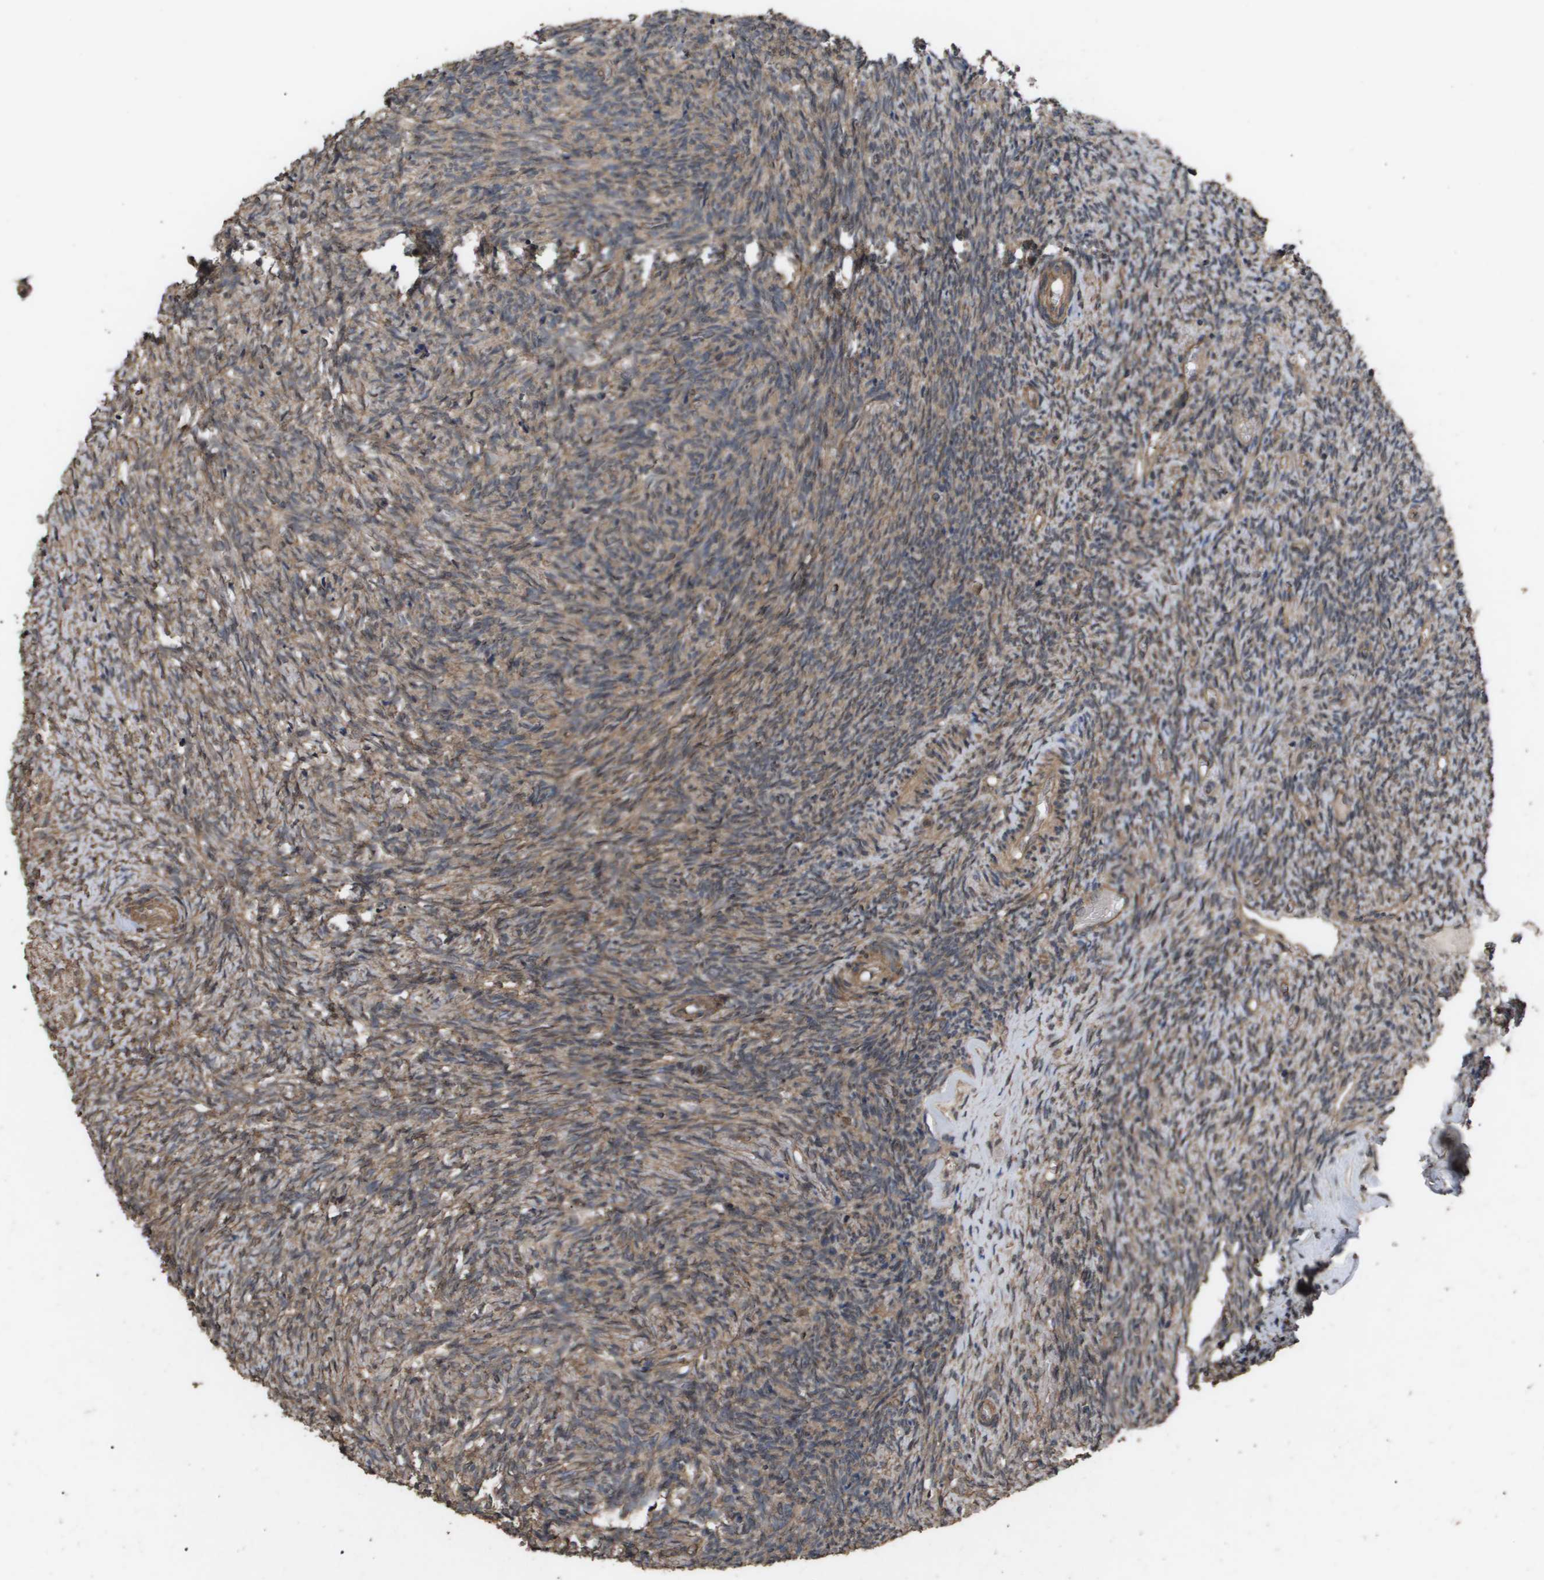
{"staining": {"intensity": "moderate", "quantity": ">75%", "location": "cytoplasmic/membranous"}, "tissue": "ovary", "cell_type": "Ovarian stroma cells", "image_type": "normal", "snomed": [{"axis": "morphology", "description": "Normal tissue, NOS"}, {"axis": "topography", "description": "Ovary"}], "caption": "Immunohistochemical staining of normal human ovary reveals >75% levels of moderate cytoplasmic/membranous protein expression in about >75% of ovarian stroma cells.", "gene": "CUL5", "patient": {"sex": "female", "age": 41}}